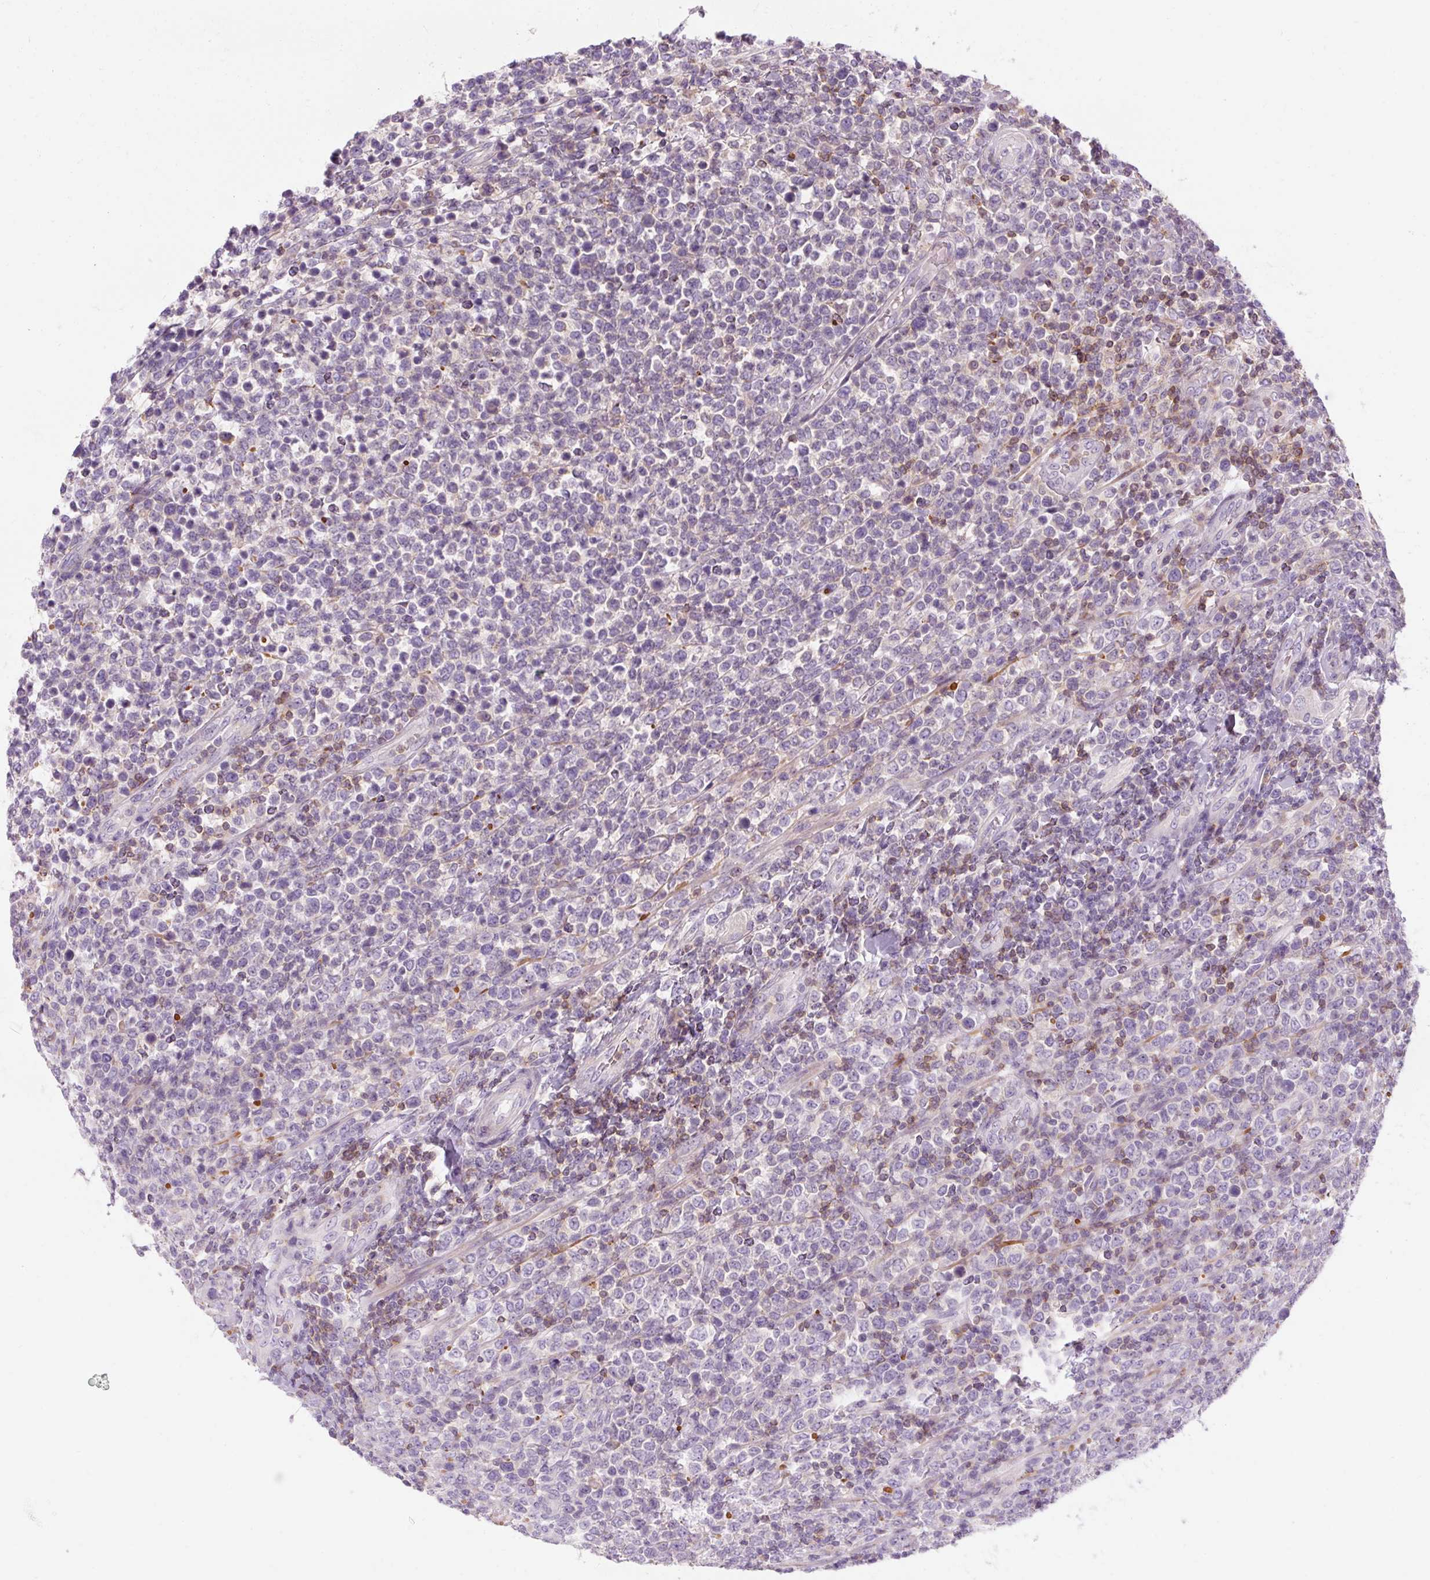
{"staining": {"intensity": "moderate", "quantity": "<25%", "location": "cytoplasmic/membranous"}, "tissue": "lymphoma", "cell_type": "Tumor cells", "image_type": "cancer", "snomed": [{"axis": "morphology", "description": "Malignant lymphoma, non-Hodgkin's type, High grade"}, {"axis": "topography", "description": "Soft tissue"}], "caption": "A low amount of moderate cytoplasmic/membranous positivity is identified in approximately <25% of tumor cells in malignant lymphoma, non-Hodgkin's type (high-grade) tissue.", "gene": "TIGD2", "patient": {"sex": "female", "age": 56}}